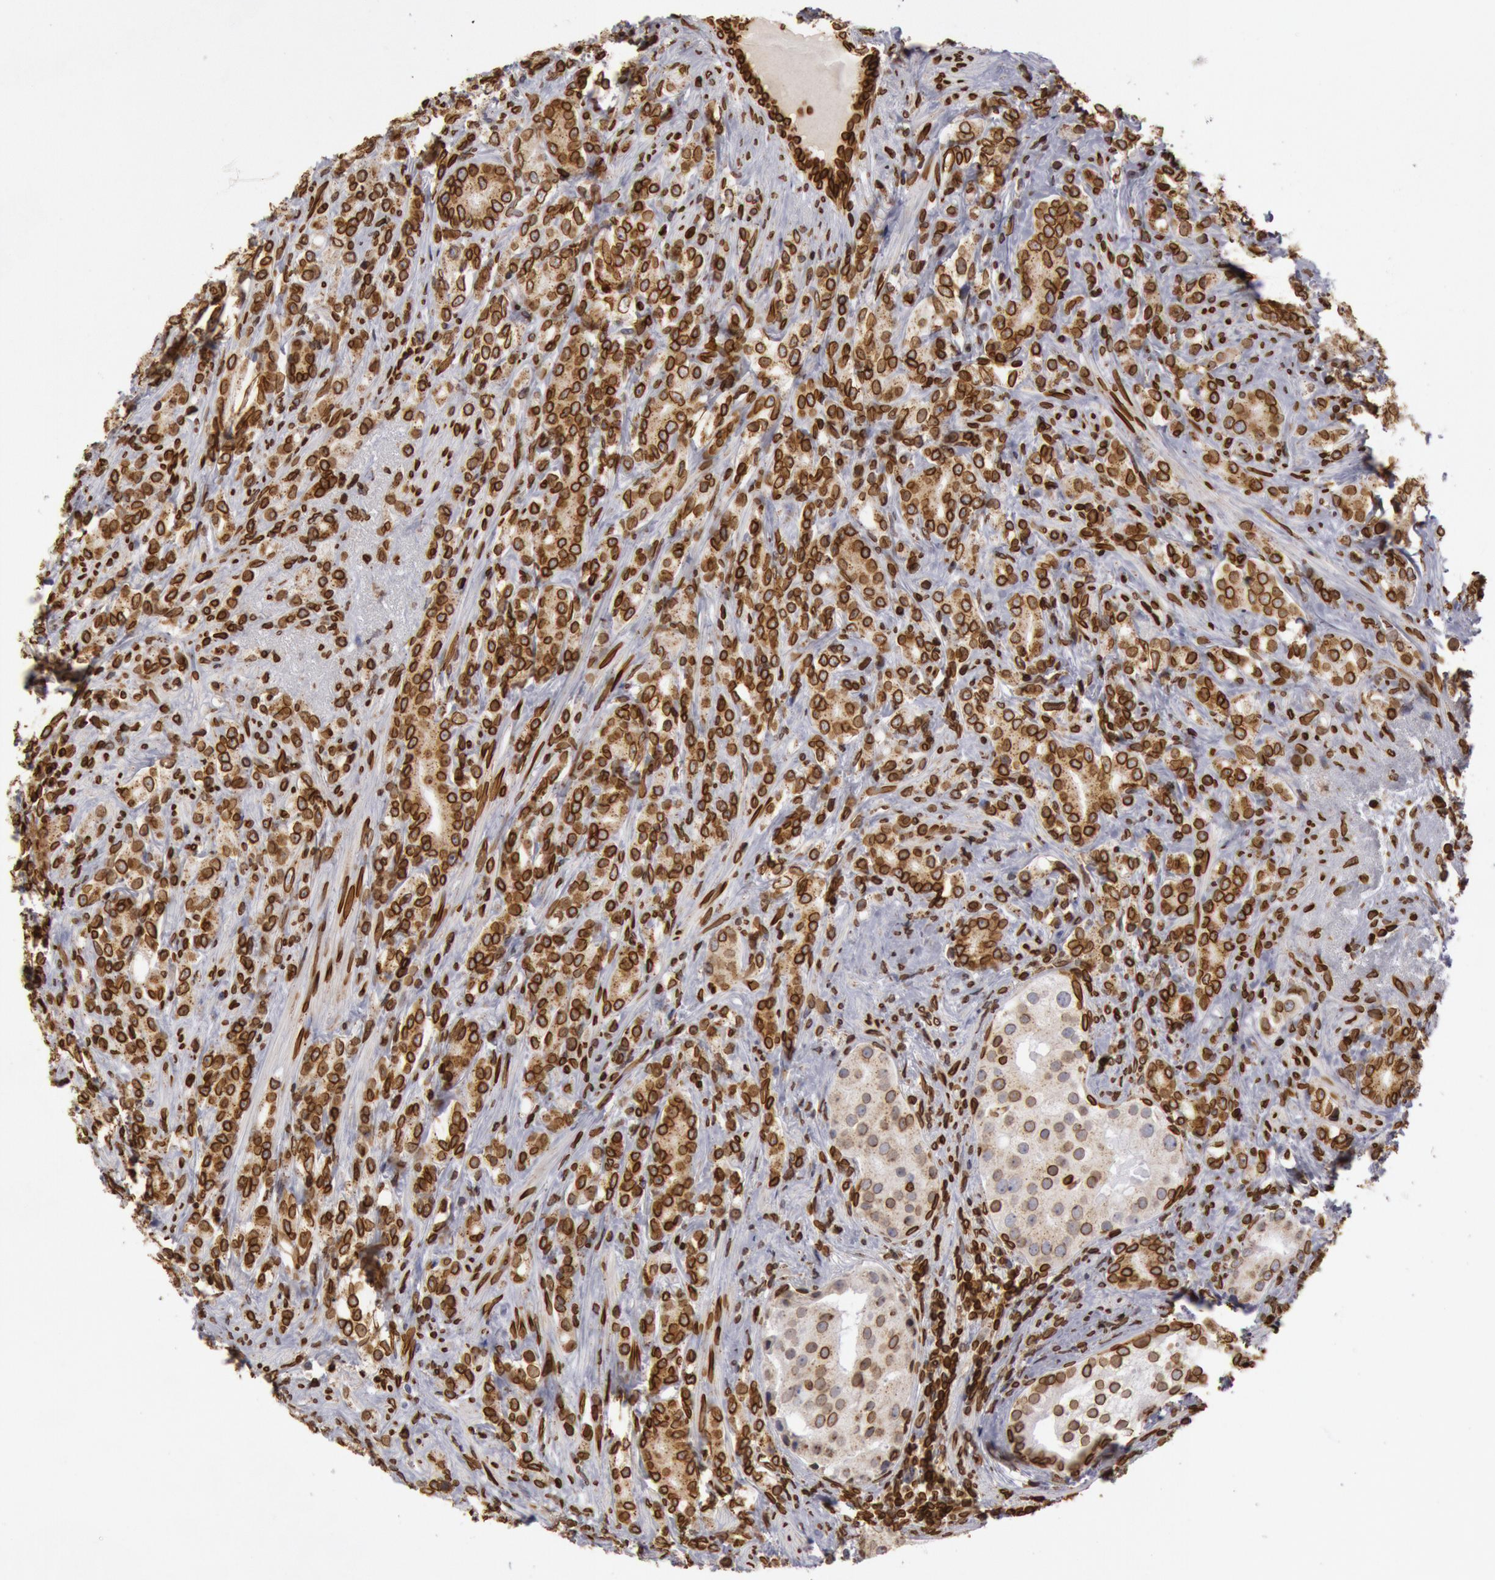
{"staining": {"intensity": "strong", "quantity": ">75%", "location": "nuclear"}, "tissue": "prostate cancer", "cell_type": "Tumor cells", "image_type": "cancer", "snomed": [{"axis": "morphology", "description": "Adenocarcinoma, Medium grade"}, {"axis": "topography", "description": "Prostate"}], "caption": "Tumor cells show high levels of strong nuclear expression in about >75% of cells in prostate adenocarcinoma (medium-grade).", "gene": "SUN2", "patient": {"sex": "male", "age": 59}}